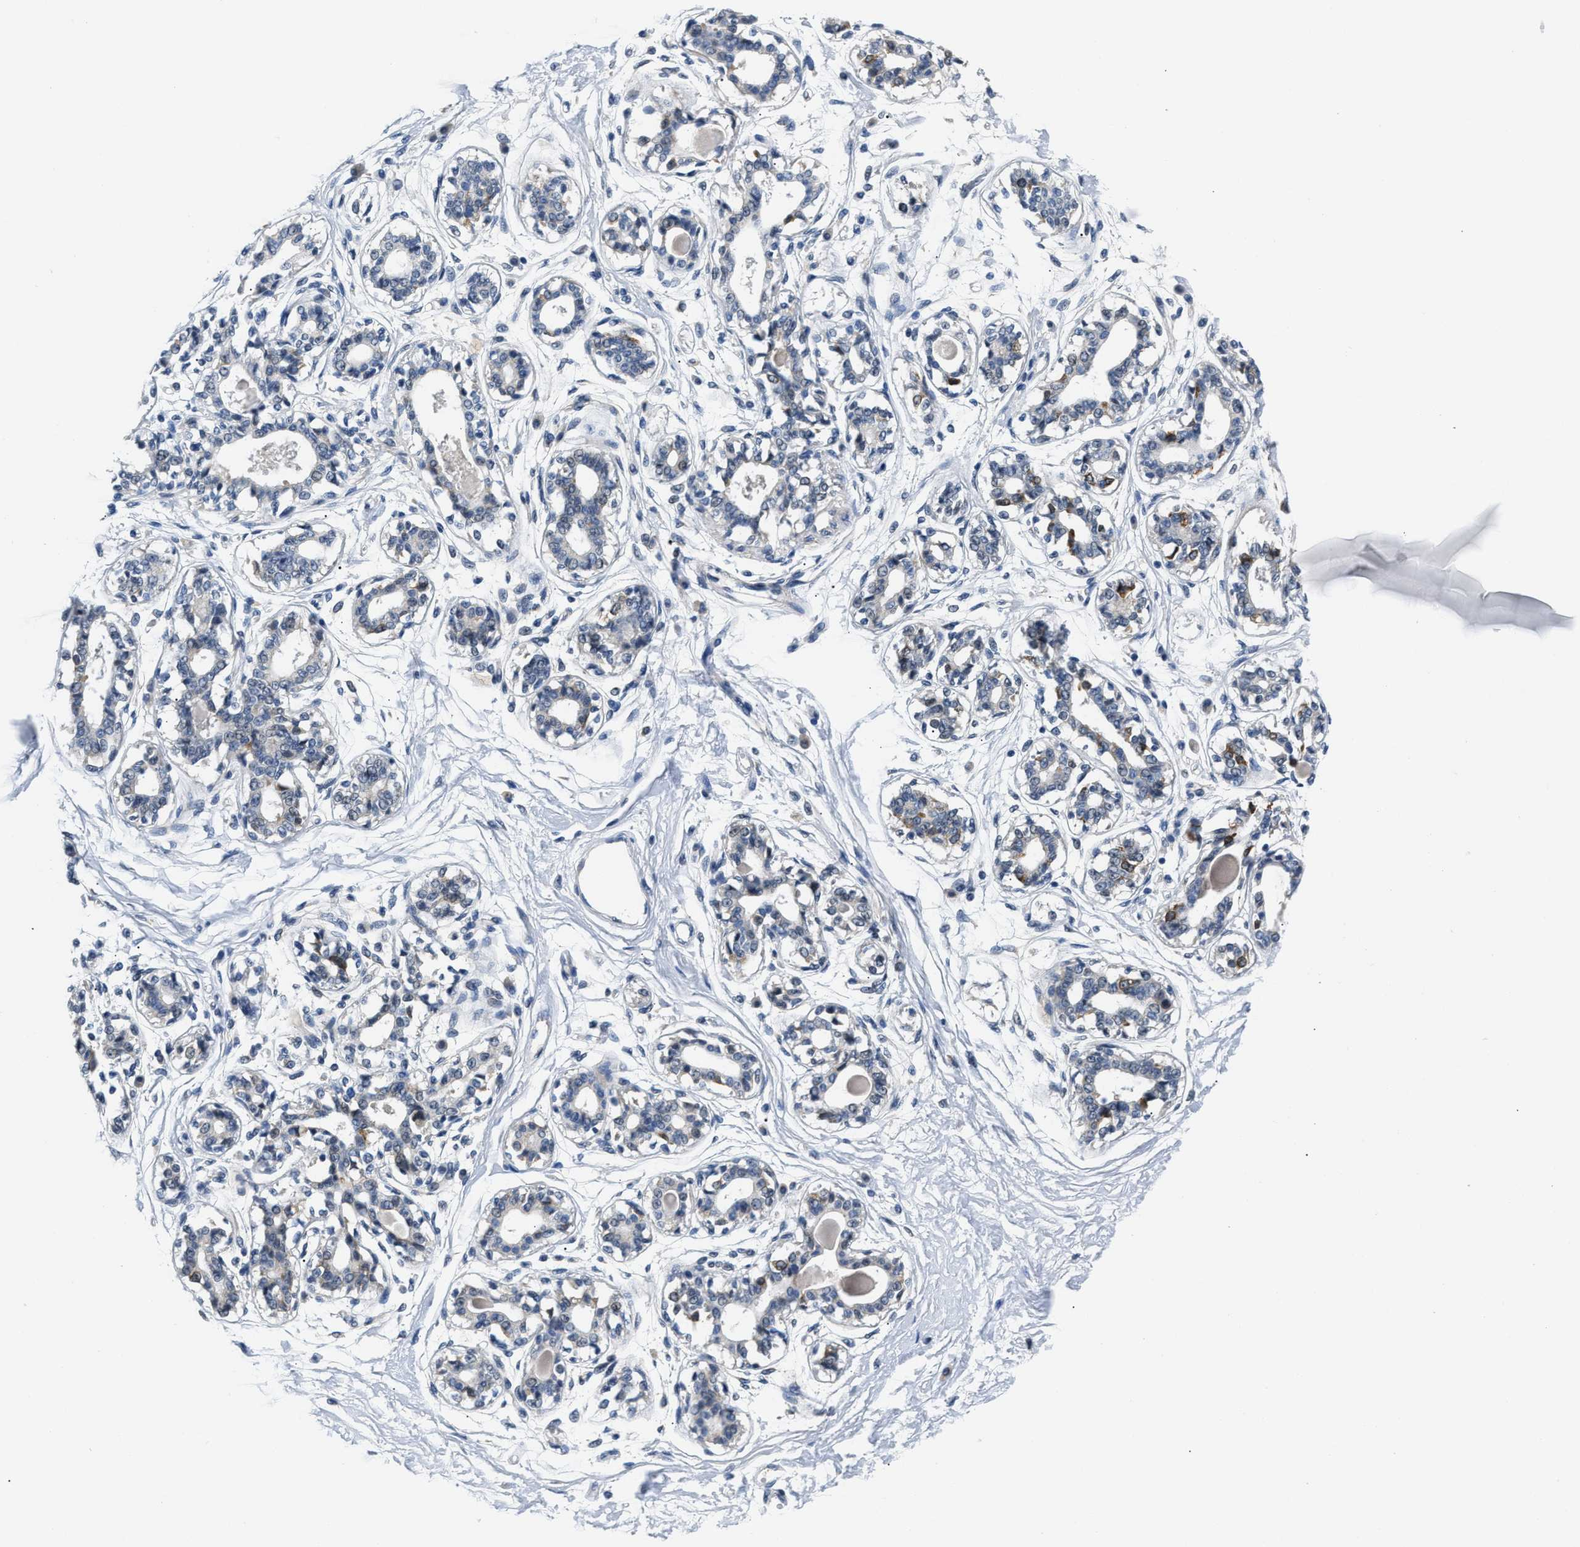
{"staining": {"intensity": "negative", "quantity": "none", "location": "none"}, "tissue": "breast", "cell_type": "Adipocytes", "image_type": "normal", "snomed": [{"axis": "morphology", "description": "Normal tissue, NOS"}, {"axis": "topography", "description": "Breast"}], "caption": "Adipocytes show no significant expression in normal breast. The staining was performed using DAB to visualize the protein expression in brown, while the nuclei were stained in blue with hematoxylin (Magnification: 20x).", "gene": "CLGN", "patient": {"sex": "female", "age": 45}}